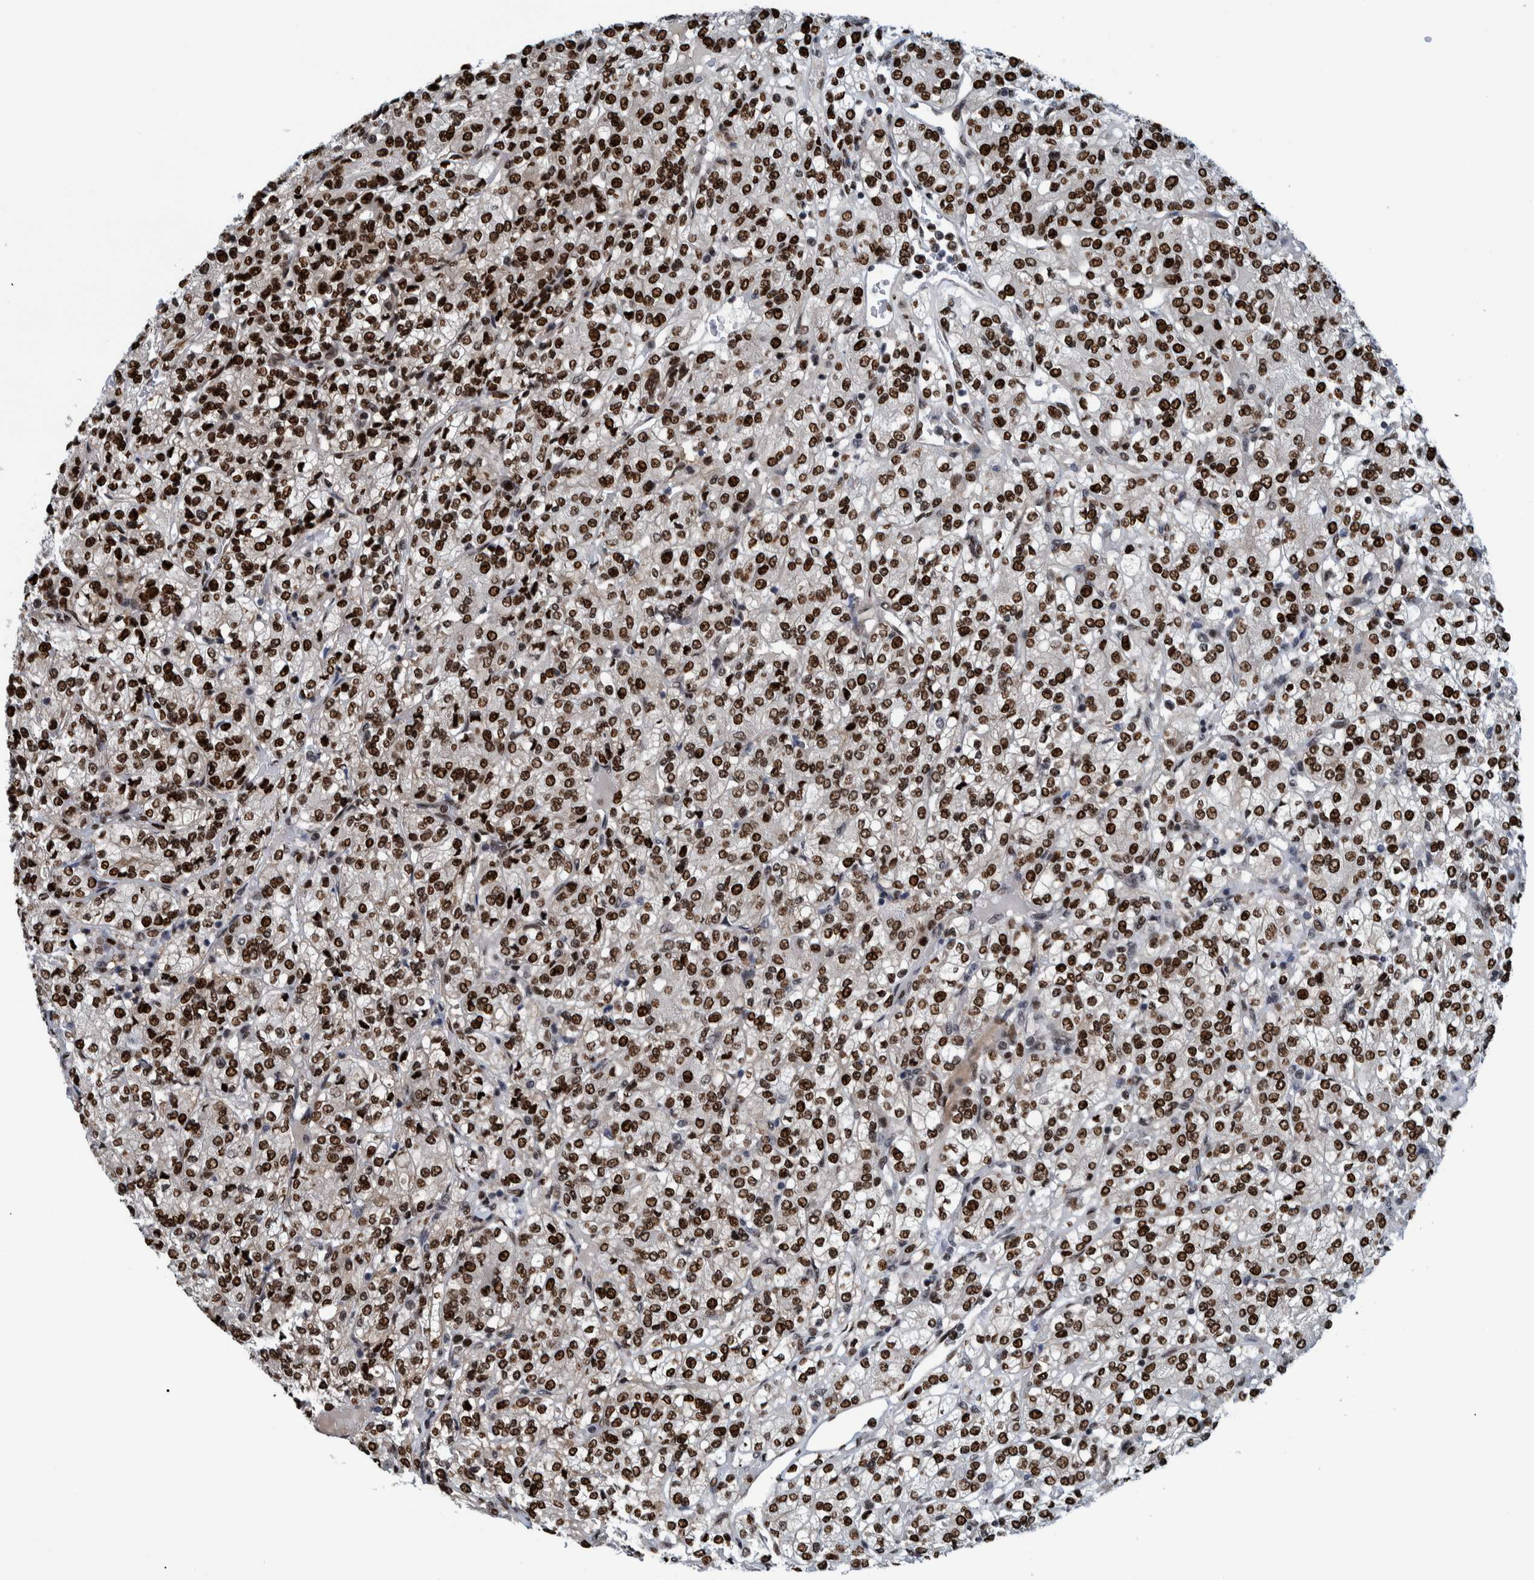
{"staining": {"intensity": "strong", "quantity": ">75%", "location": "nuclear"}, "tissue": "renal cancer", "cell_type": "Tumor cells", "image_type": "cancer", "snomed": [{"axis": "morphology", "description": "Adenocarcinoma, NOS"}, {"axis": "topography", "description": "Kidney"}], "caption": "Immunohistochemistry (DAB) staining of human adenocarcinoma (renal) exhibits strong nuclear protein positivity in approximately >75% of tumor cells. (IHC, brightfield microscopy, high magnification).", "gene": "HEATR9", "patient": {"sex": "male", "age": 77}}